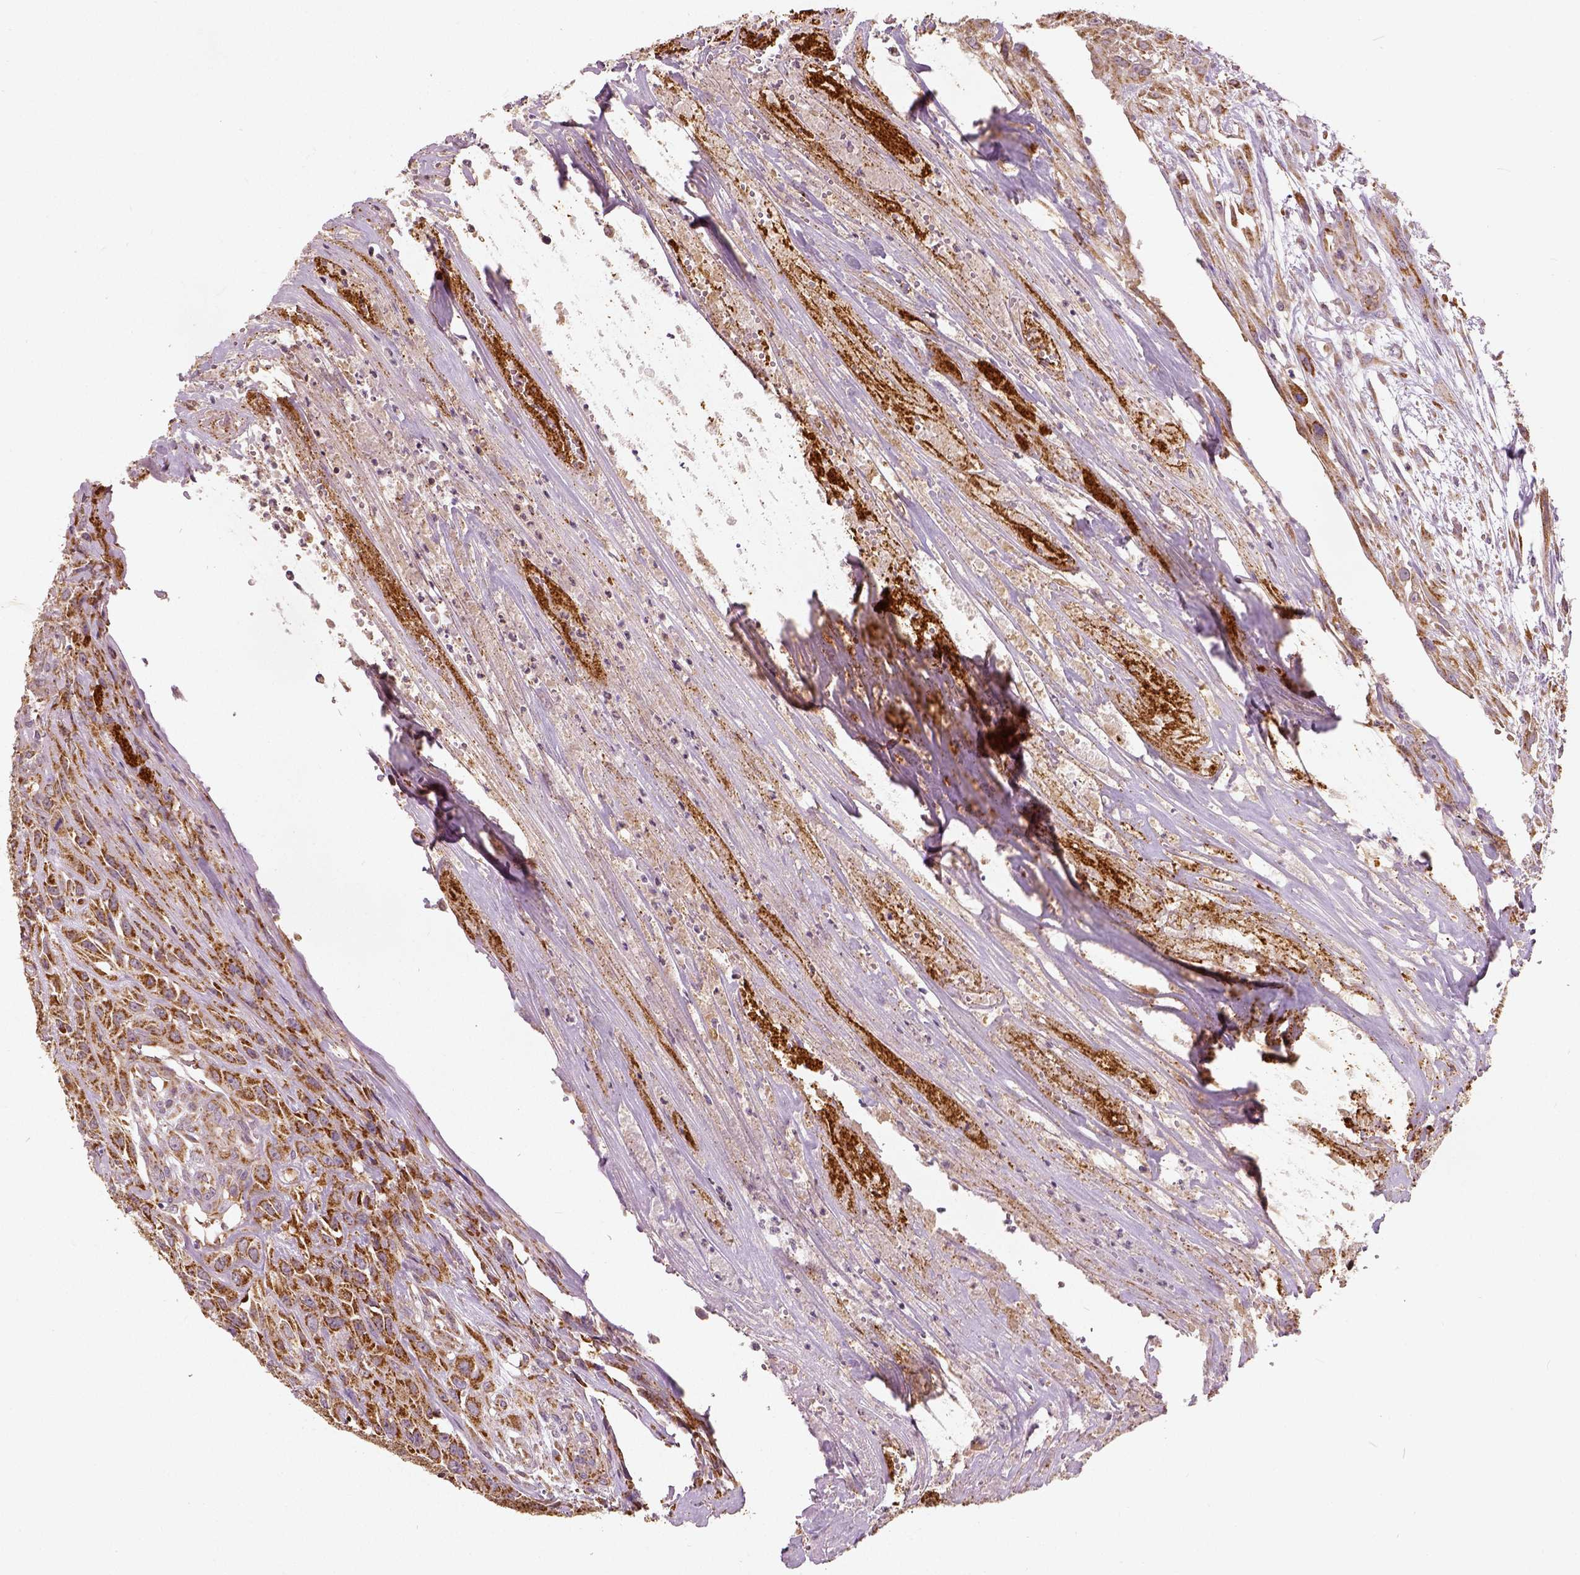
{"staining": {"intensity": "moderate", "quantity": ">75%", "location": "cytoplasmic/membranous"}, "tissue": "urothelial cancer", "cell_type": "Tumor cells", "image_type": "cancer", "snomed": [{"axis": "morphology", "description": "Urothelial carcinoma, High grade"}, {"axis": "topography", "description": "Urinary bladder"}], "caption": "Tumor cells display medium levels of moderate cytoplasmic/membranous staining in about >75% of cells in human urothelial carcinoma (high-grade).", "gene": "PGAM5", "patient": {"sex": "male", "age": 67}}